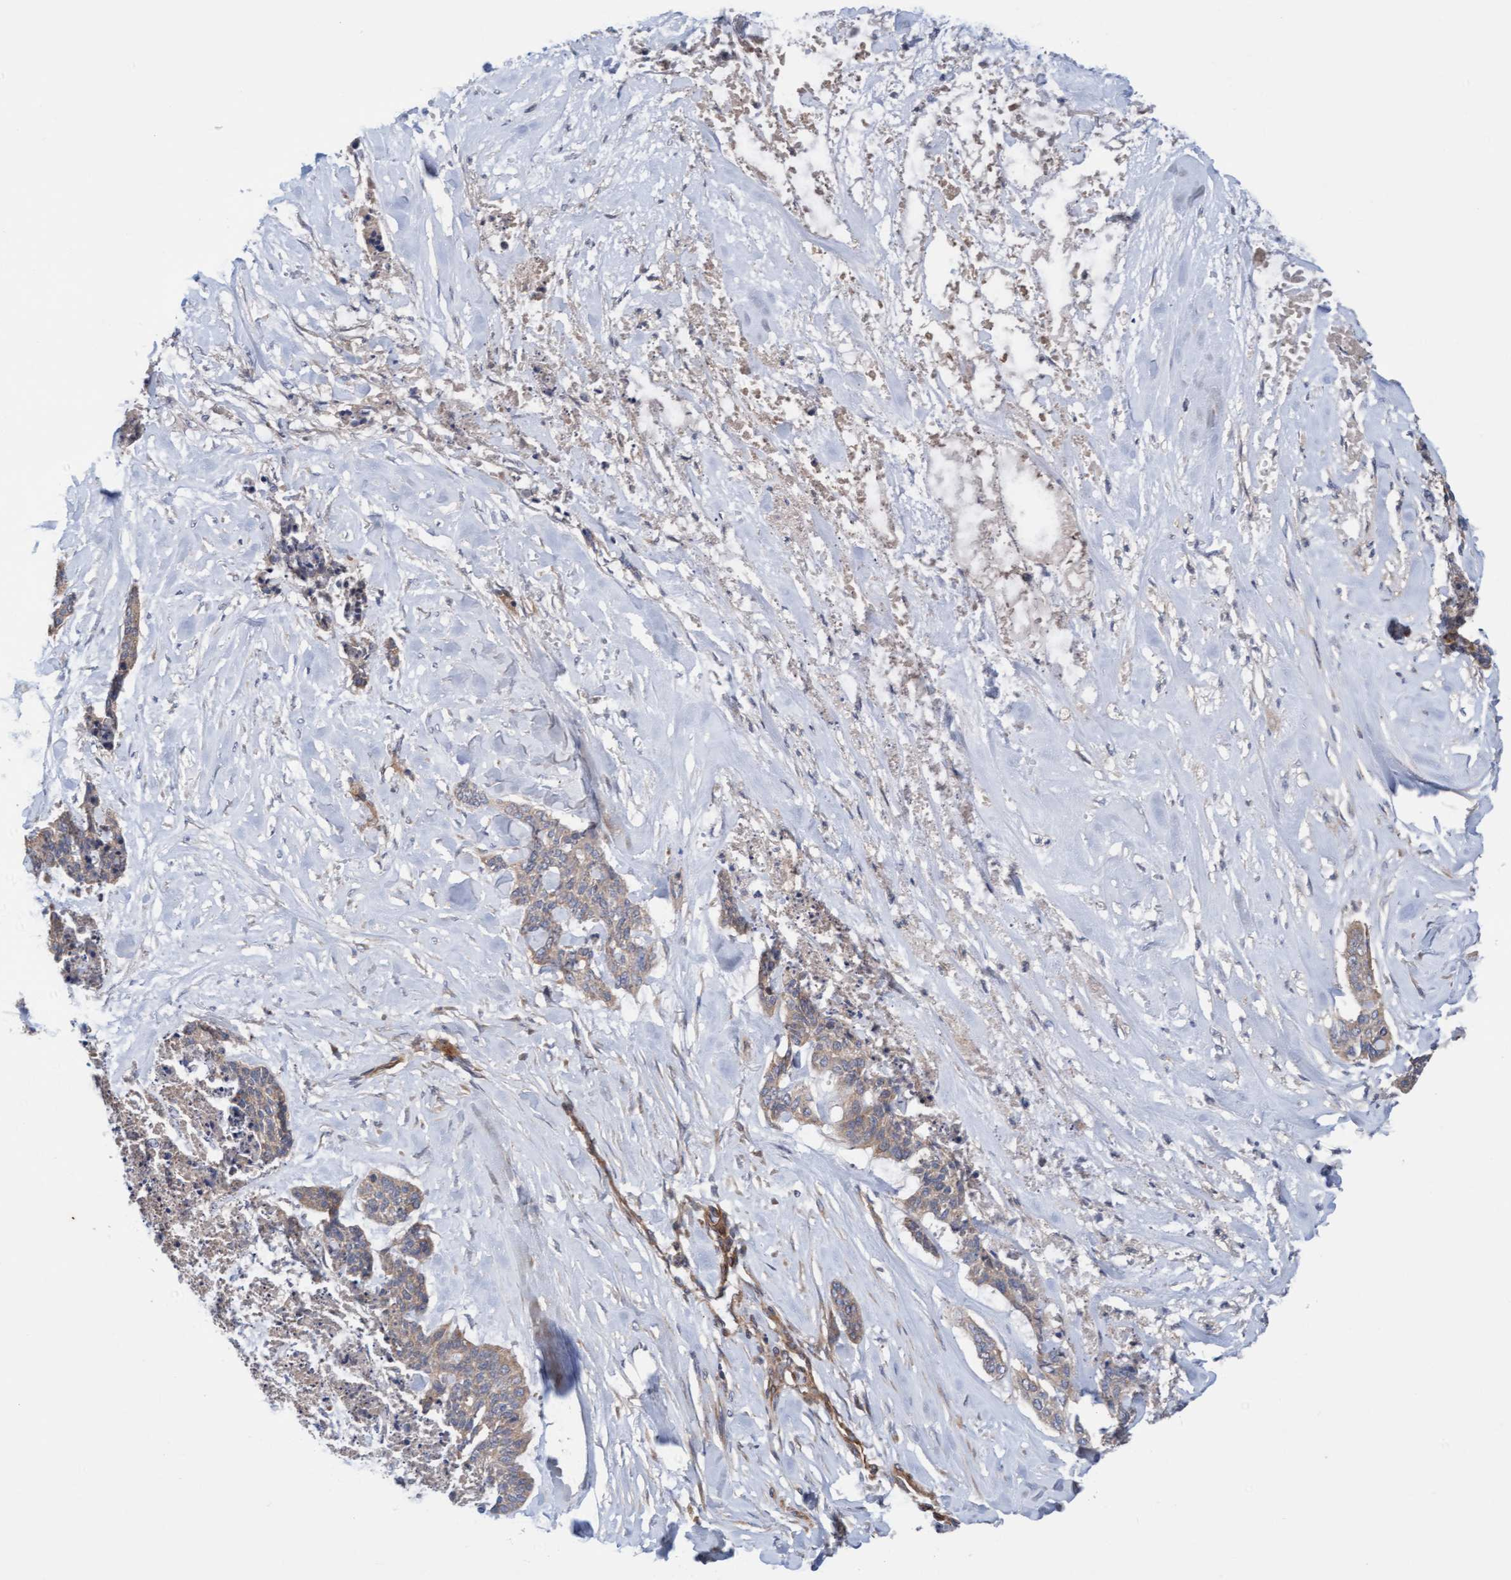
{"staining": {"intensity": "weak", "quantity": ">75%", "location": "cytoplasmic/membranous"}, "tissue": "skin cancer", "cell_type": "Tumor cells", "image_type": "cancer", "snomed": [{"axis": "morphology", "description": "Basal cell carcinoma"}, {"axis": "topography", "description": "Skin"}], "caption": "Immunohistochemistry (IHC) histopathology image of neoplastic tissue: human skin cancer (basal cell carcinoma) stained using IHC exhibits low levels of weak protein expression localized specifically in the cytoplasmic/membranous of tumor cells, appearing as a cytoplasmic/membranous brown color.", "gene": "CDK5RAP3", "patient": {"sex": "female", "age": 64}}